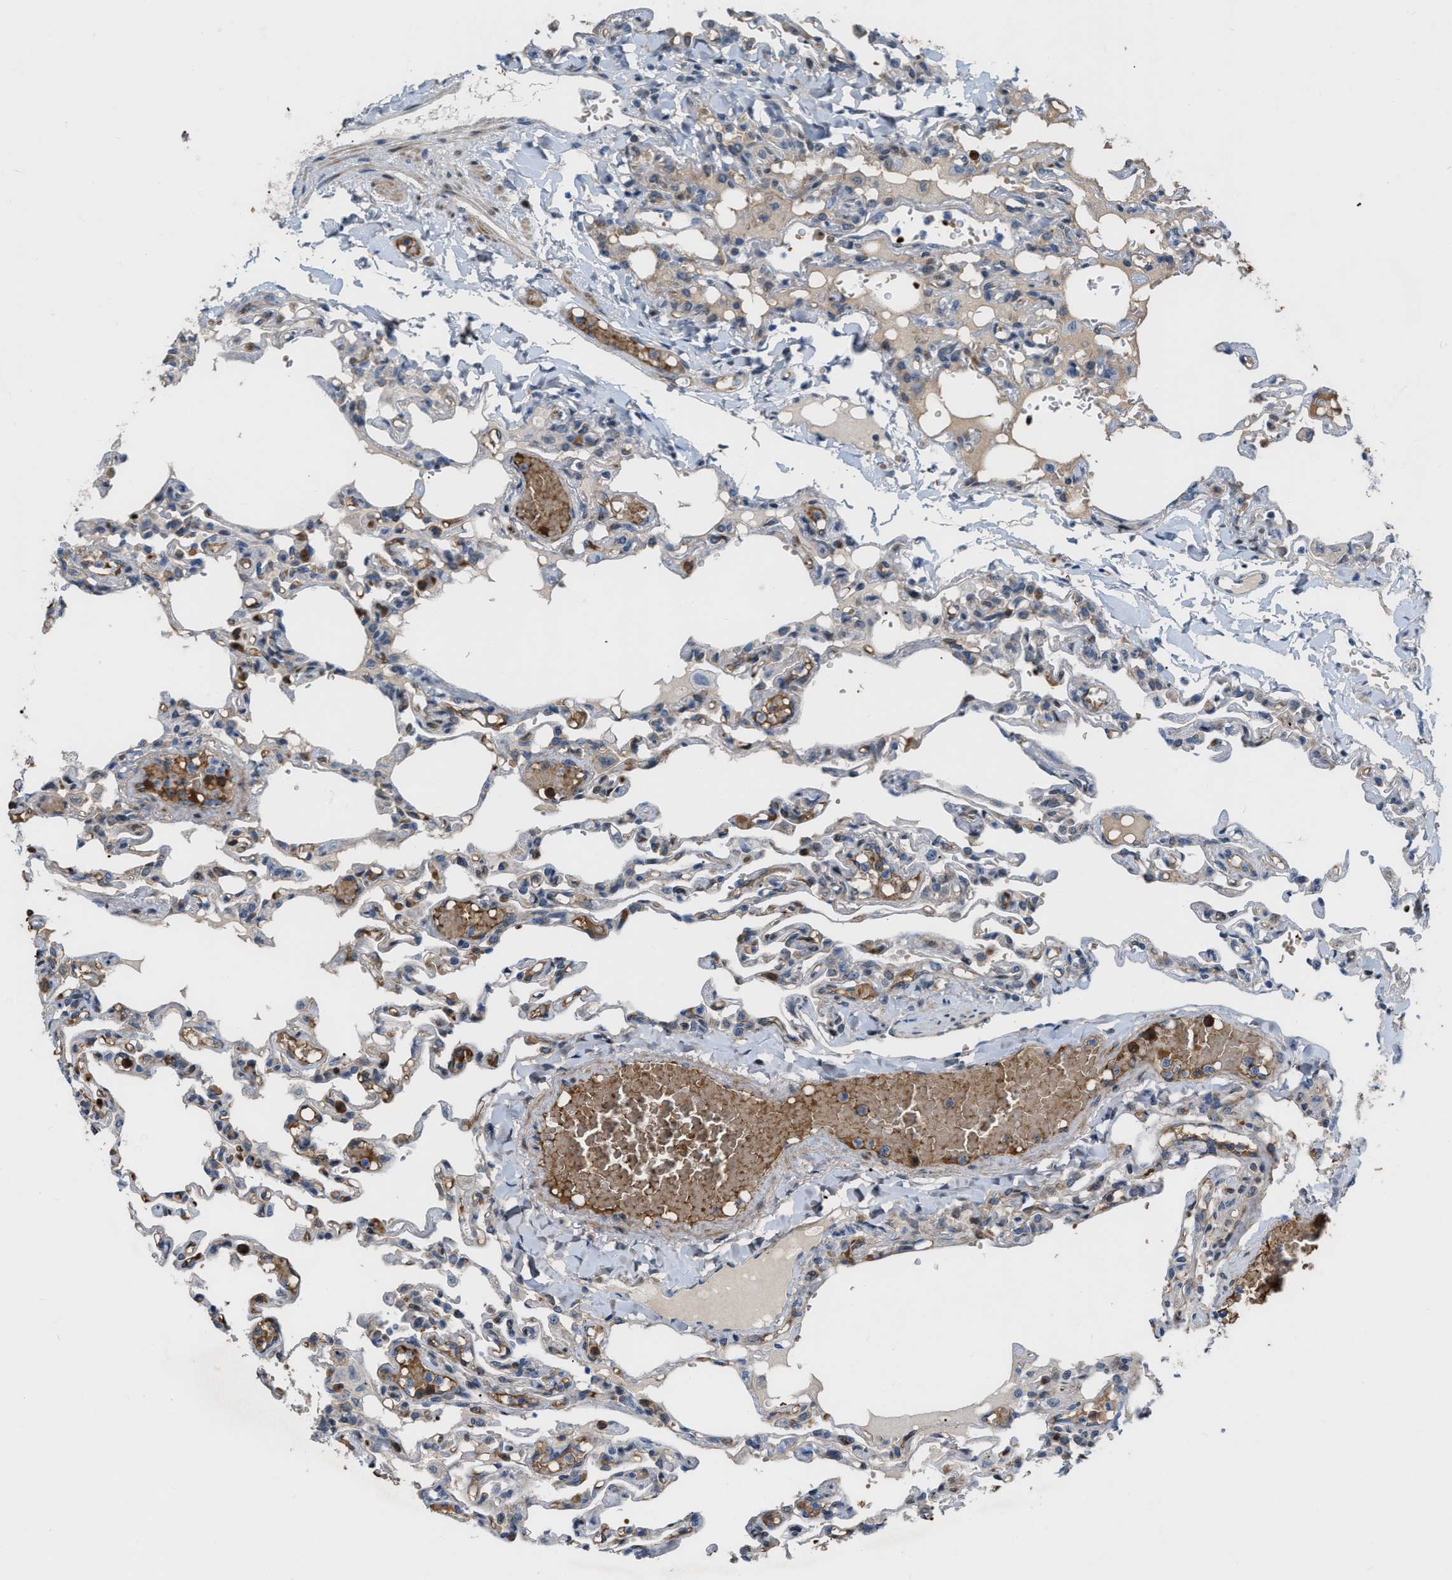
{"staining": {"intensity": "moderate", "quantity": "25%-75%", "location": "cytoplasmic/membranous"}, "tissue": "lung", "cell_type": "Alveolar cells", "image_type": "normal", "snomed": [{"axis": "morphology", "description": "Normal tissue, NOS"}, {"axis": "topography", "description": "Lung"}], "caption": "High-power microscopy captured an immunohistochemistry micrograph of benign lung, revealing moderate cytoplasmic/membranous positivity in about 25%-75% of alveolar cells. (DAB IHC, brown staining for protein, blue staining for nuclei).", "gene": "POLR1F", "patient": {"sex": "male", "age": 21}}